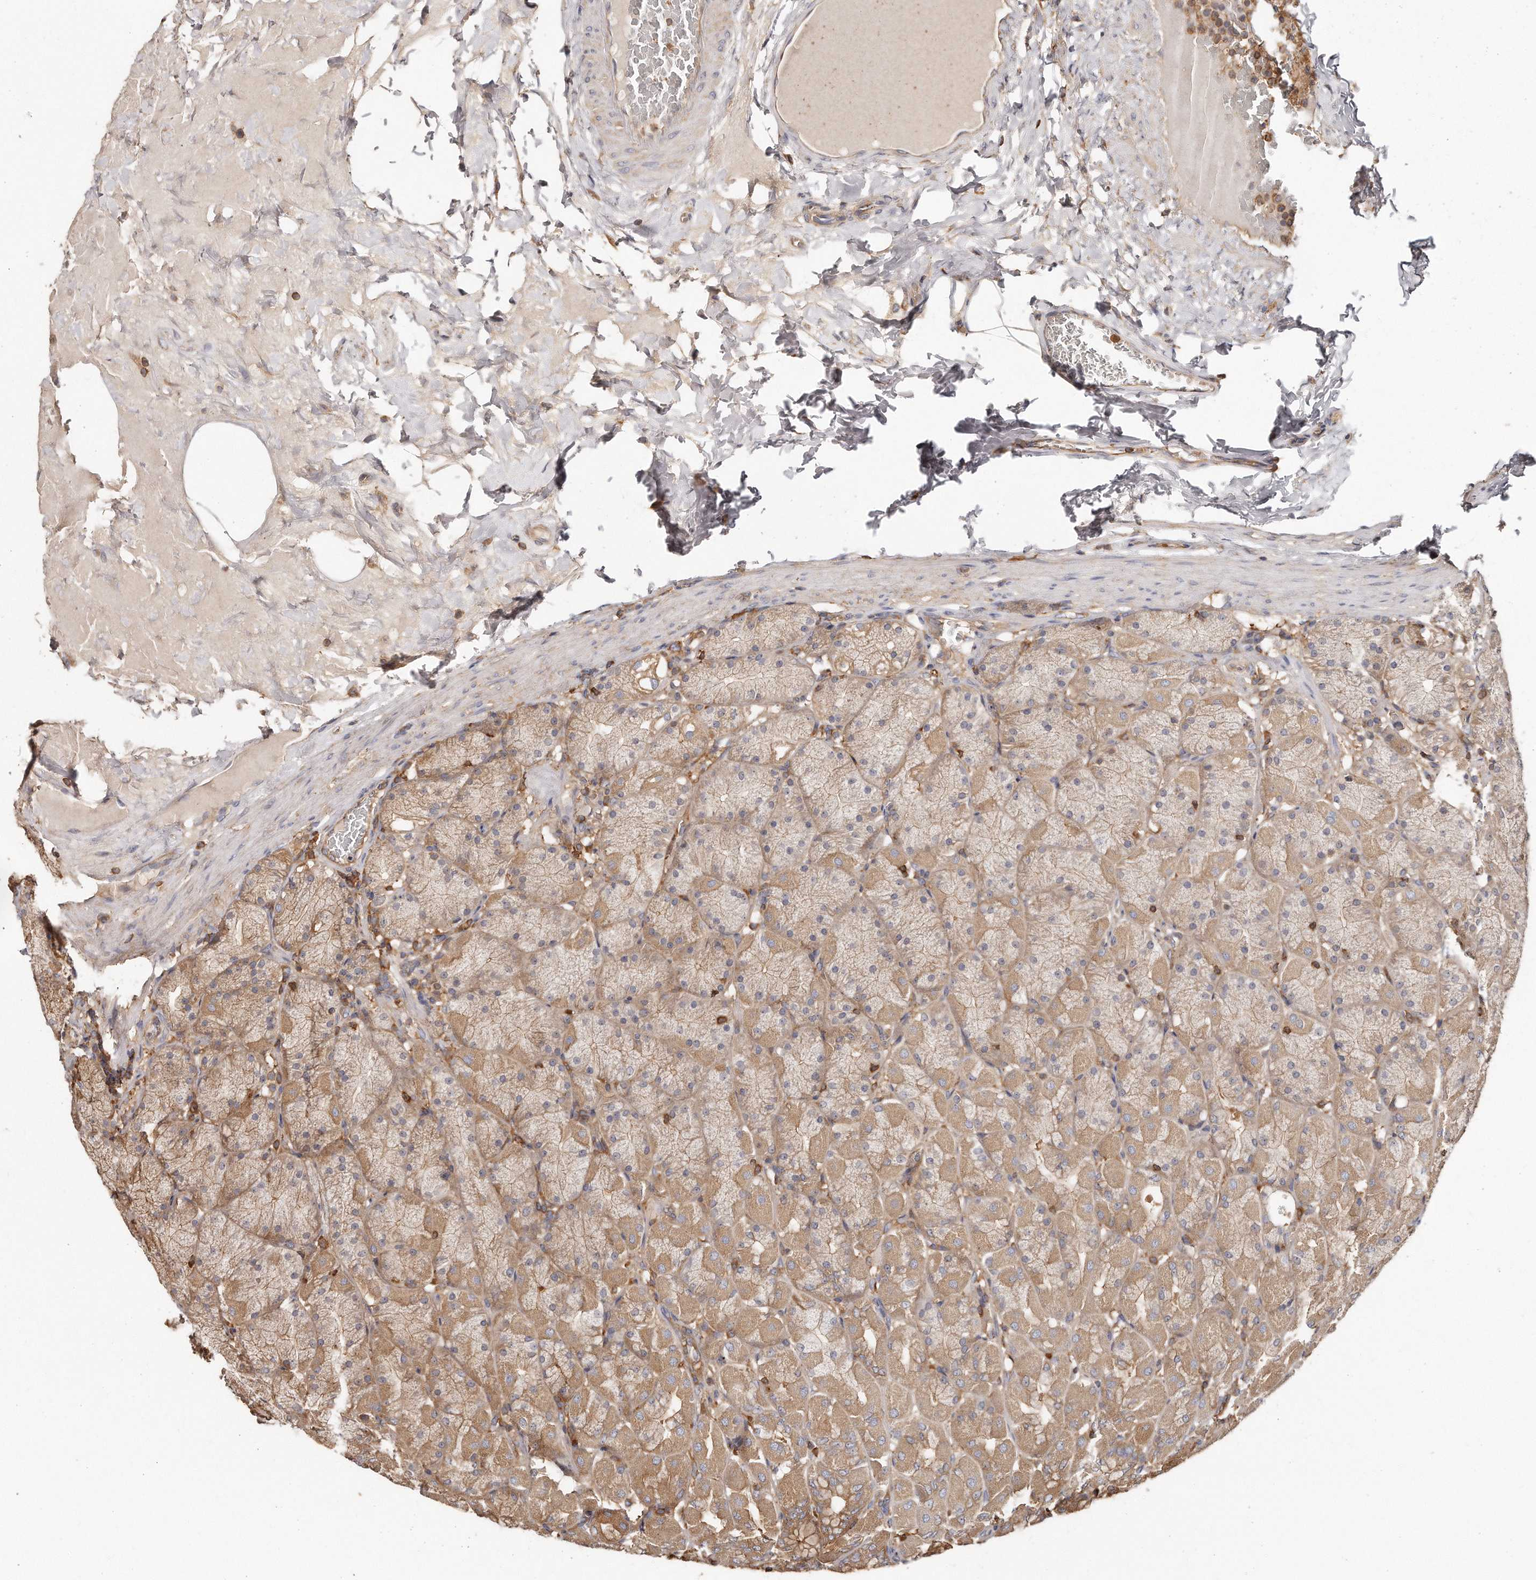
{"staining": {"intensity": "moderate", "quantity": ">75%", "location": "cytoplasmic/membranous"}, "tissue": "stomach", "cell_type": "Glandular cells", "image_type": "normal", "snomed": [{"axis": "morphology", "description": "Normal tissue, NOS"}, {"axis": "topography", "description": "Stomach, upper"}], "caption": "The micrograph exhibits staining of unremarkable stomach, revealing moderate cytoplasmic/membranous protein staining (brown color) within glandular cells.", "gene": "CAP1", "patient": {"sex": "female", "age": 56}}